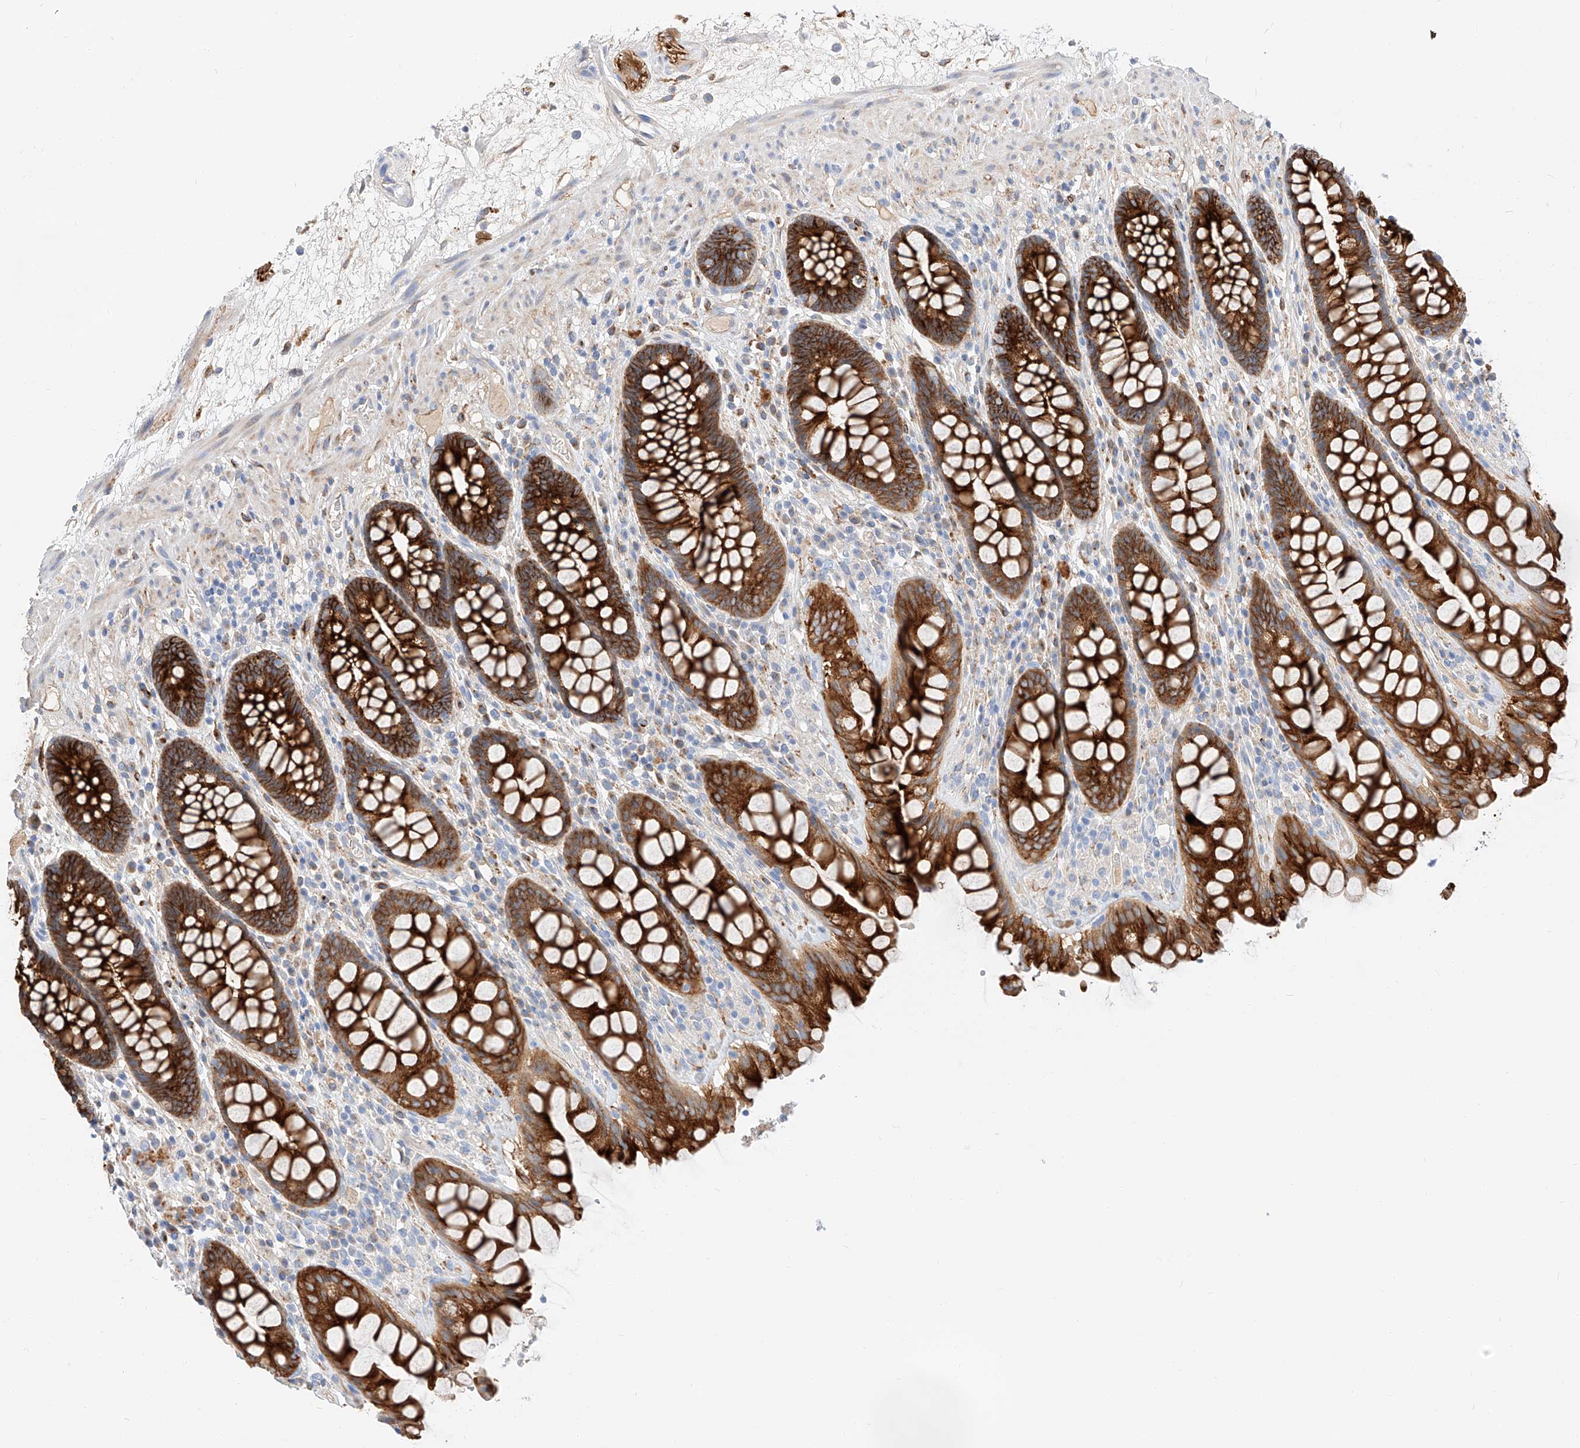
{"staining": {"intensity": "strong", "quantity": ">75%", "location": "cytoplasmic/membranous"}, "tissue": "rectum", "cell_type": "Glandular cells", "image_type": "normal", "snomed": [{"axis": "morphology", "description": "Normal tissue, NOS"}, {"axis": "topography", "description": "Rectum"}], "caption": "IHC of unremarkable rectum exhibits high levels of strong cytoplasmic/membranous positivity in approximately >75% of glandular cells. (Stains: DAB in brown, nuclei in blue, Microscopy: brightfield microscopy at high magnification).", "gene": "MAP7", "patient": {"sex": "male", "age": 64}}